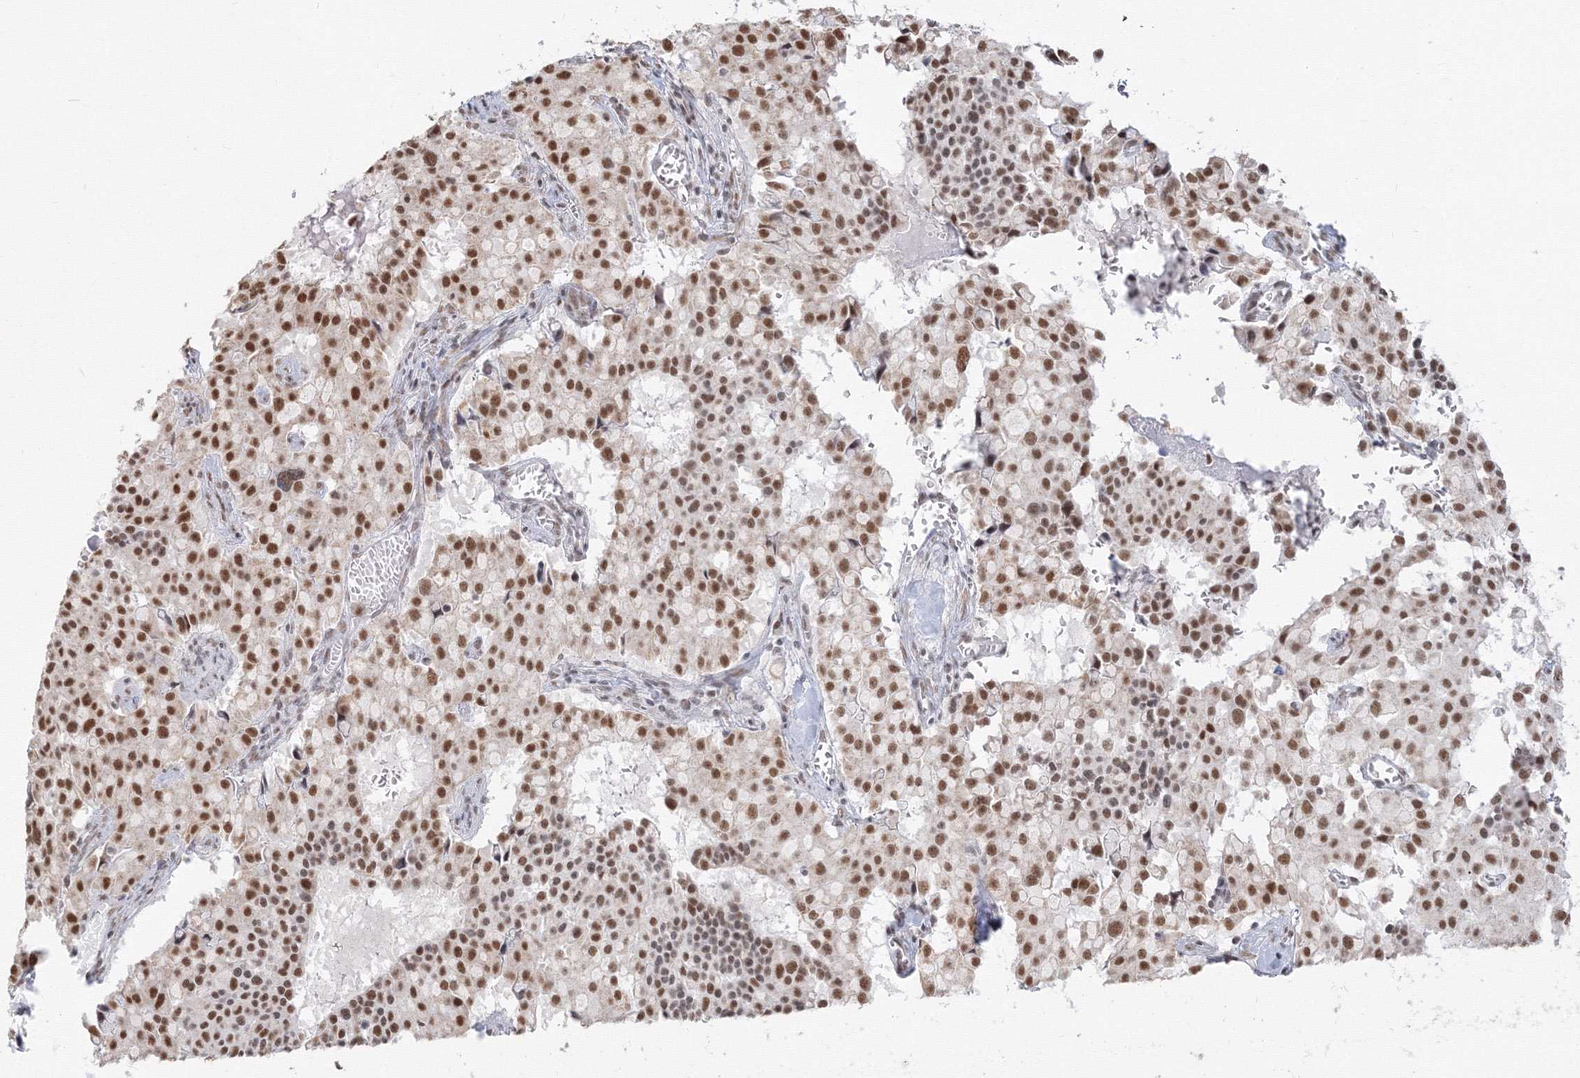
{"staining": {"intensity": "strong", "quantity": ">75%", "location": "nuclear"}, "tissue": "pancreatic cancer", "cell_type": "Tumor cells", "image_type": "cancer", "snomed": [{"axis": "morphology", "description": "Adenocarcinoma, NOS"}, {"axis": "topography", "description": "Pancreas"}], "caption": "A brown stain highlights strong nuclear positivity of a protein in human pancreatic adenocarcinoma tumor cells.", "gene": "PPP4R2", "patient": {"sex": "male", "age": 65}}